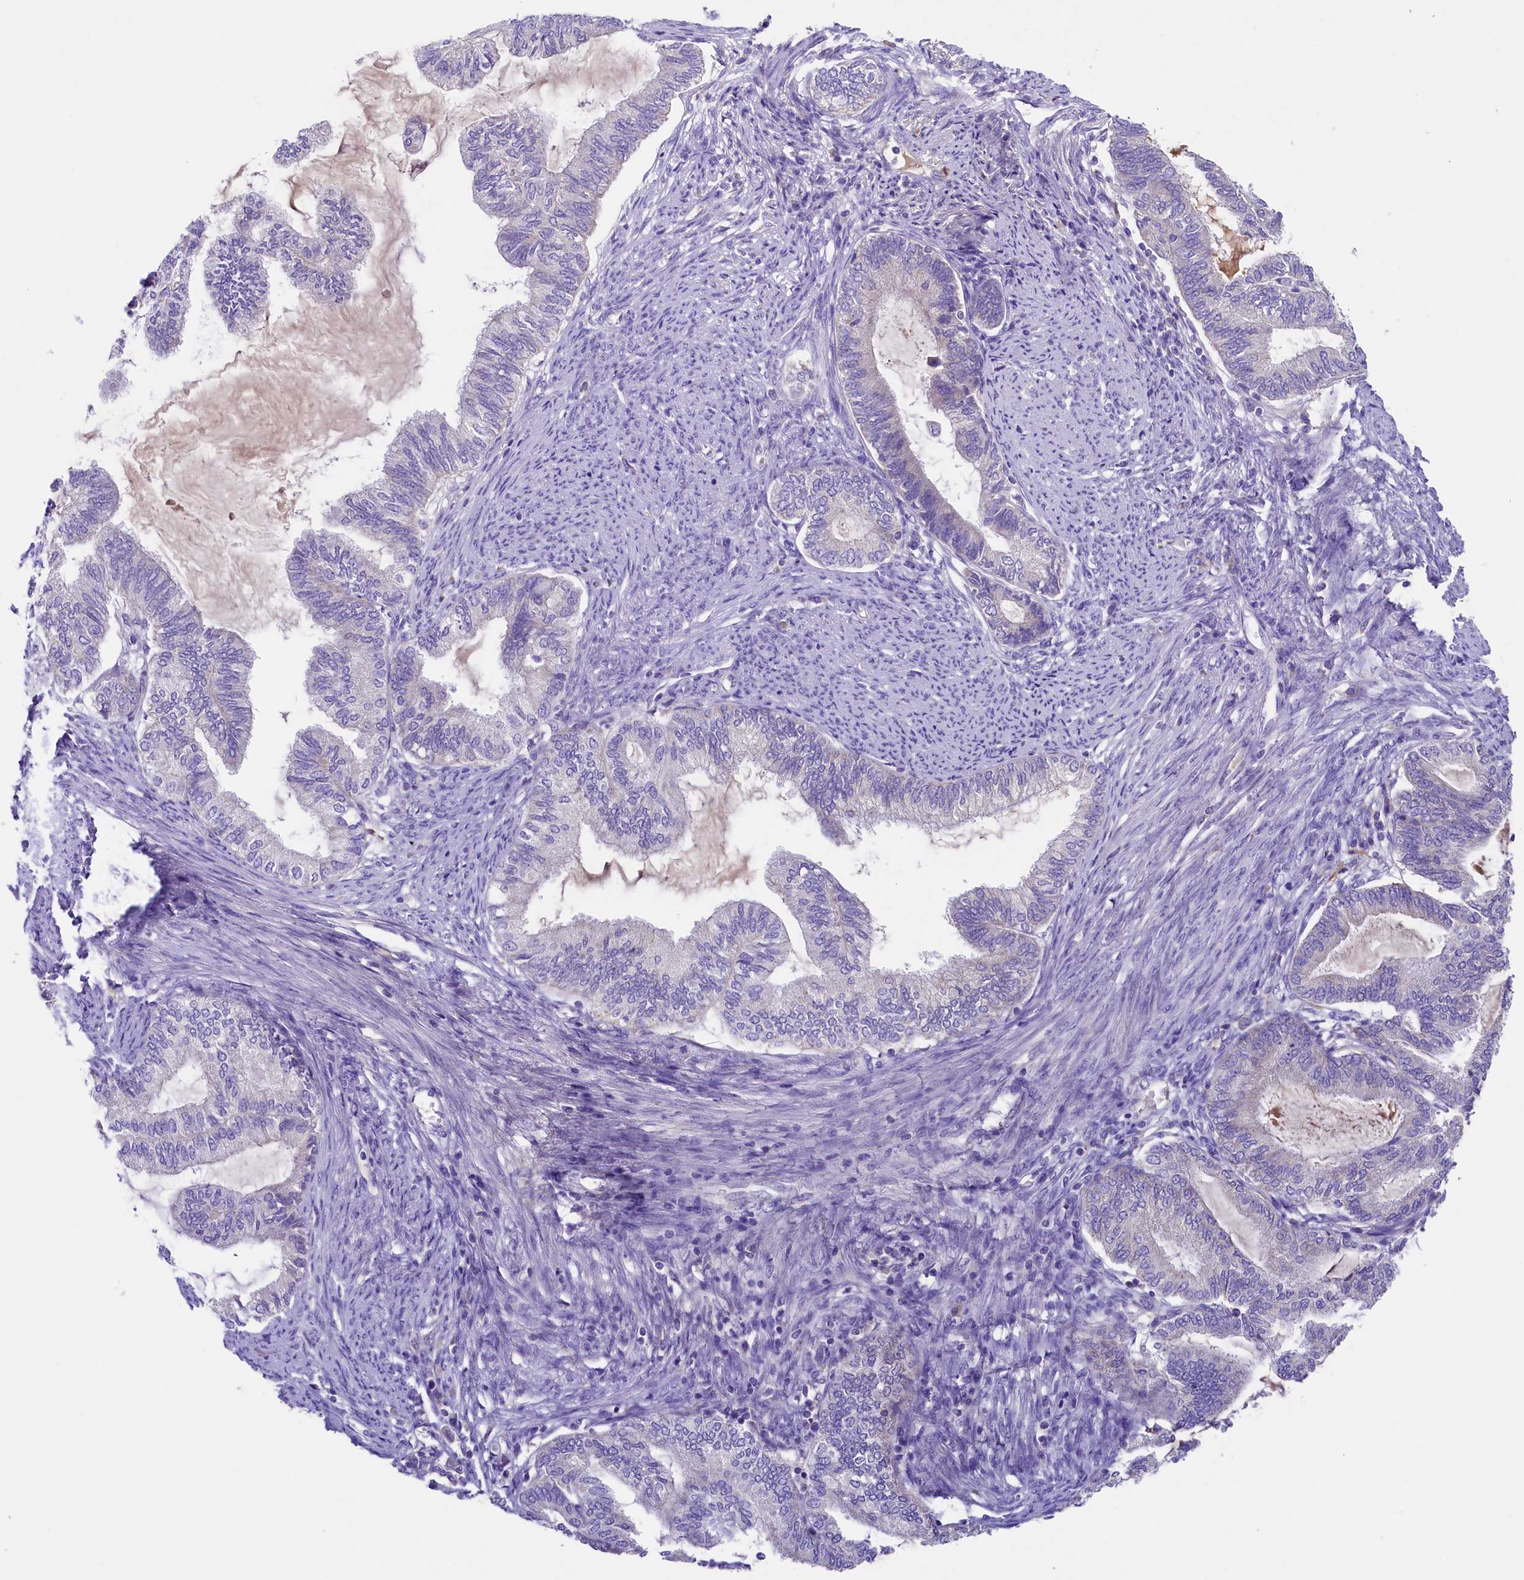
{"staining": {"intensity": "negative", "quantity": "none", "location": "none"}, "tissue": "endometrial cancer", "cell_type": "Tumor cells", "image_type": "cancer", "snomed": [{"axis": "morphology", "description": "Adenocarcinoma, NOS"}, {"axis": "topography", "description": "Endometrium"}], "caption": "High power microscopy photomicrograph of an IHC photomicrograph of endometrial cancer, revealing no significant positivity in tumor cells.", "gene": "PMPCB", "patient": {"sex": "female", "age": 86}}